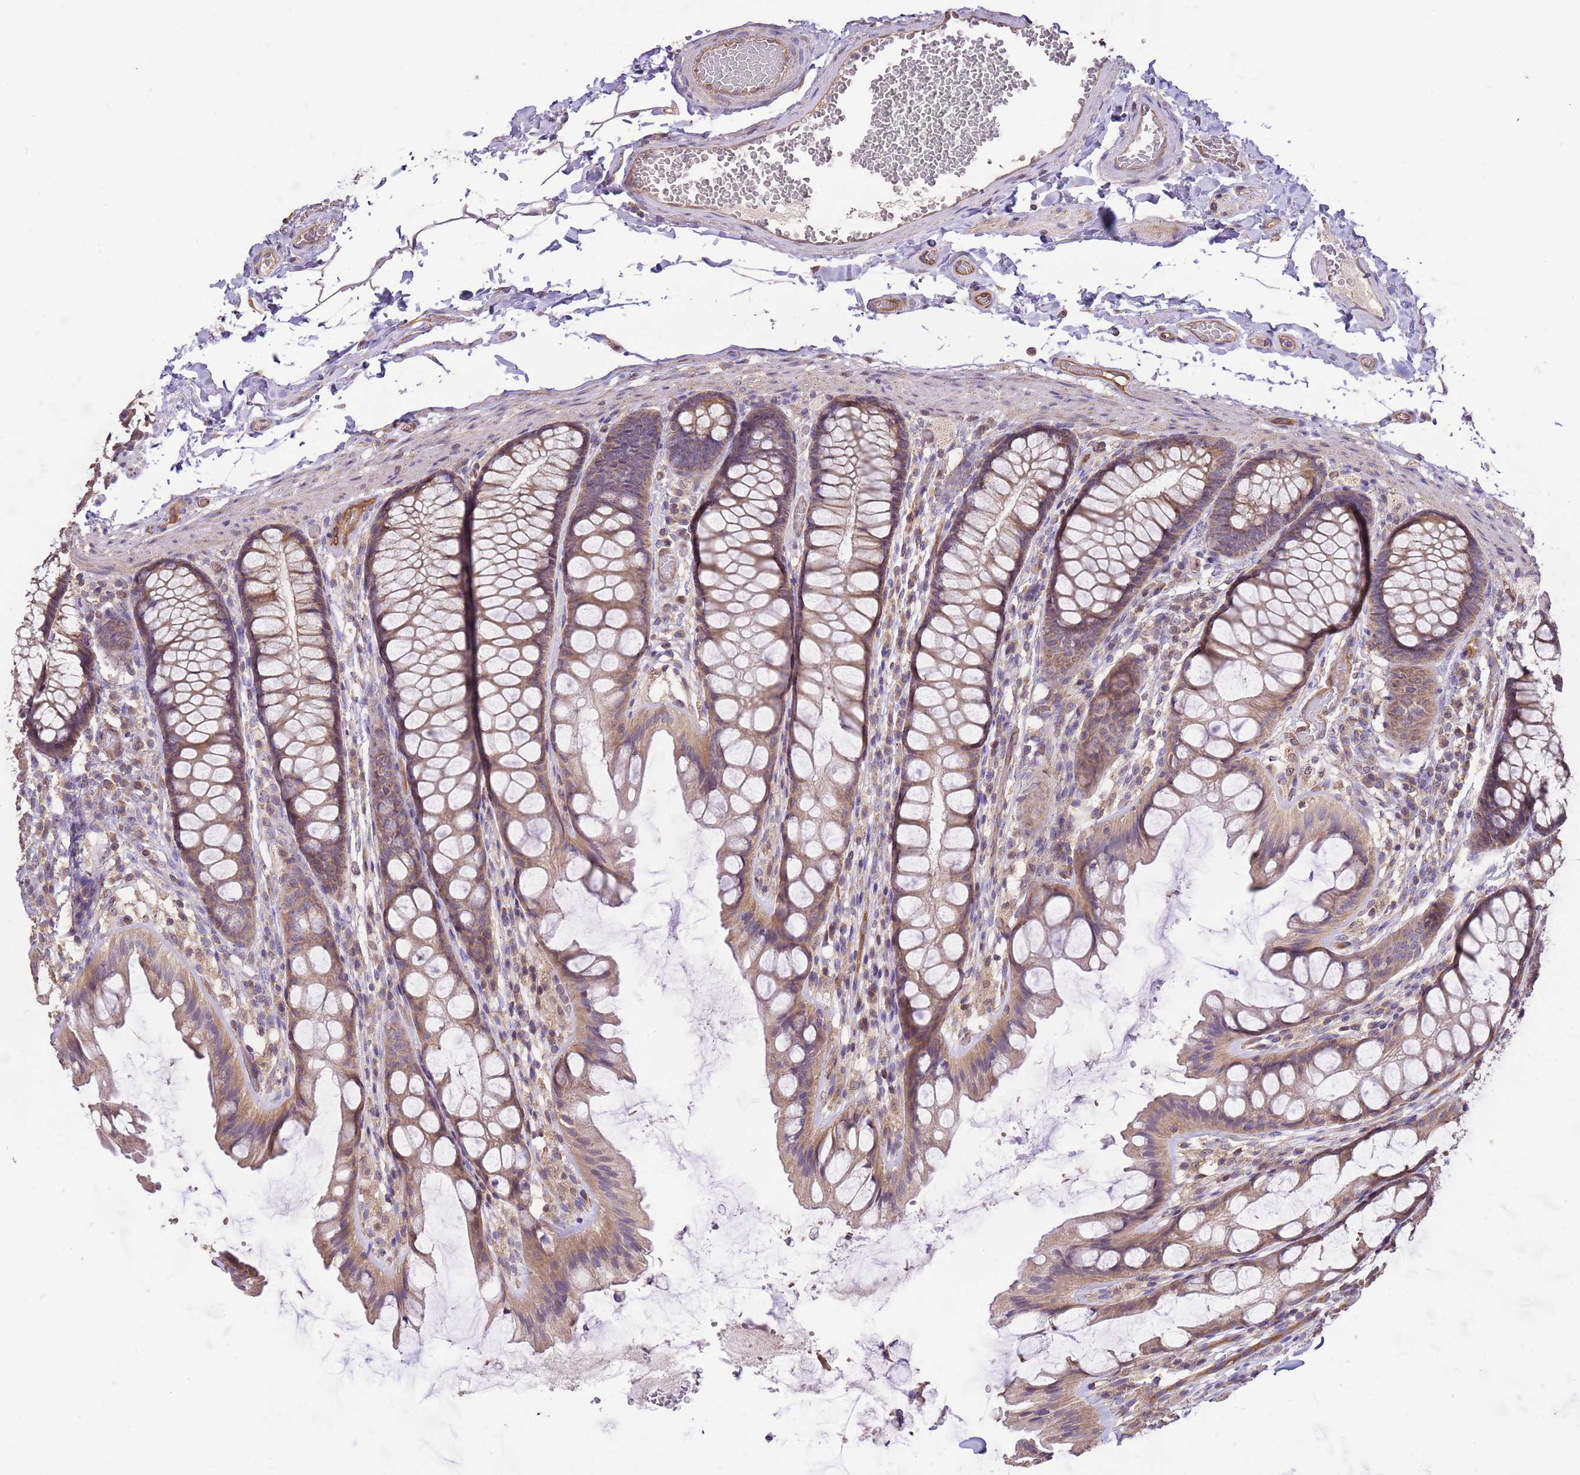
{"staining": {"intensity": "moderate", "quantity": ">75%", "location": "cytoplasmic/membranous"}, "tissue": "colon", "cell_type": "Endothelial cells", "image_type": "normal", "snomed": [{"axis": "morphology", "description": "Normal tissue, NOS"}, {"axis": "topography", "description": "Colon"}], "caption": "A medium amount of moderate cytoplasmic/membranous positivity is seen in approximately >75% of endothelial cells in unremarkable colon. The staining was performed using DAB, with brown indicating positive protein expression. Nuclei are stained blue with hematoxylin.", "gene": "DOCK9", "patient": {"sex": "male", "age": 47}}